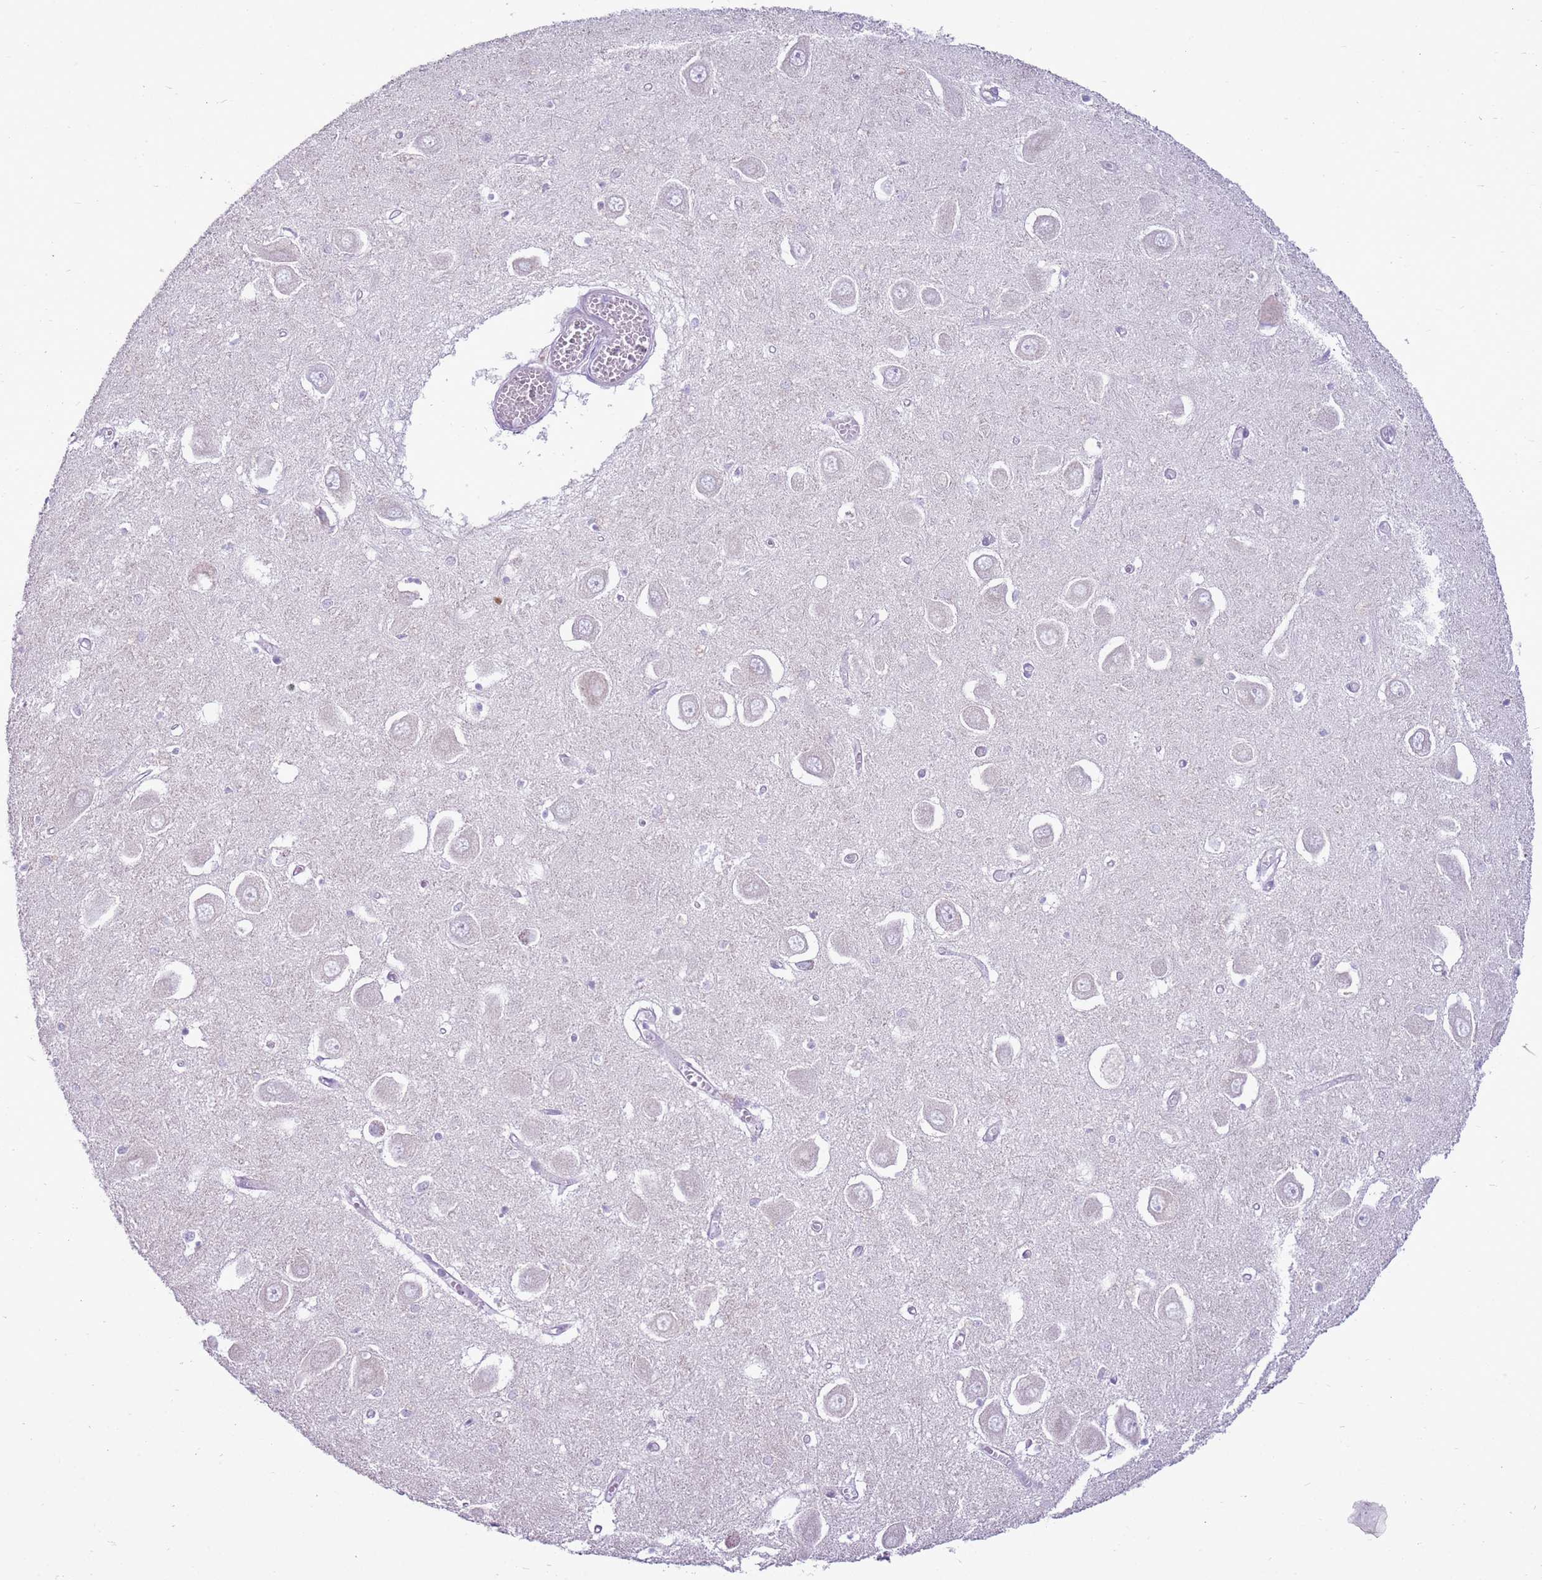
{"staining": {"intensity": "negative", "quantity": "none", "location": "none"}, "tissue": "hippocampus", "cell_type": "Glial cells", "image_type": "normal", "snomed": [{"axis": "morphology", "description": "Normal tissue, NOS"}, {"axis": "topography", "description": "Hippocampus"}], "caption": "IHC photomicrograph of normal hippocampus stained for a protein (brown), which shows no staining in glial cells. The staining is performed using DAB brown chromogen with nuclei counter-stained in using hematoxylin.", "gene": "RPL3L", "patient": {"sex": "male", "age": 70}}